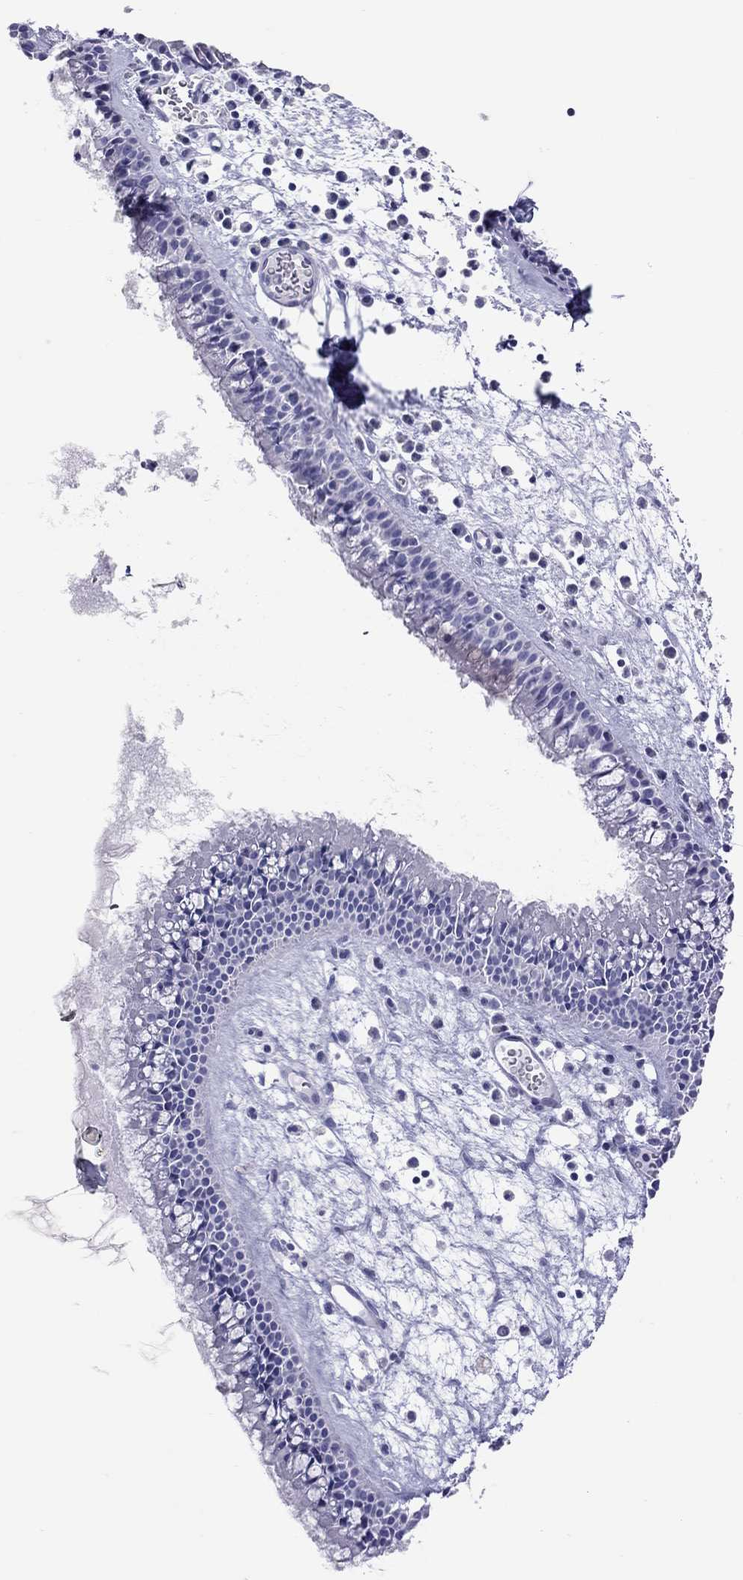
{"staining": {"intensity": "negative", "quantity": "none", "location": "none"}, "tissue": "nasopharynx", "cell_type": "Respiratory epithelial cells", "image_type": "normal", "snomed": [{"axis": "morphology", "description": "Normal tissue, NOS"}, {"axis": "topography", "description": "Nasopharynx"}], "caption": "The photomicrograph reveals no staining of respiratory epithelial cells in benign nasopharynx.", "gene": "STAG3", "patient": {"sex": "female", "age": 47}}